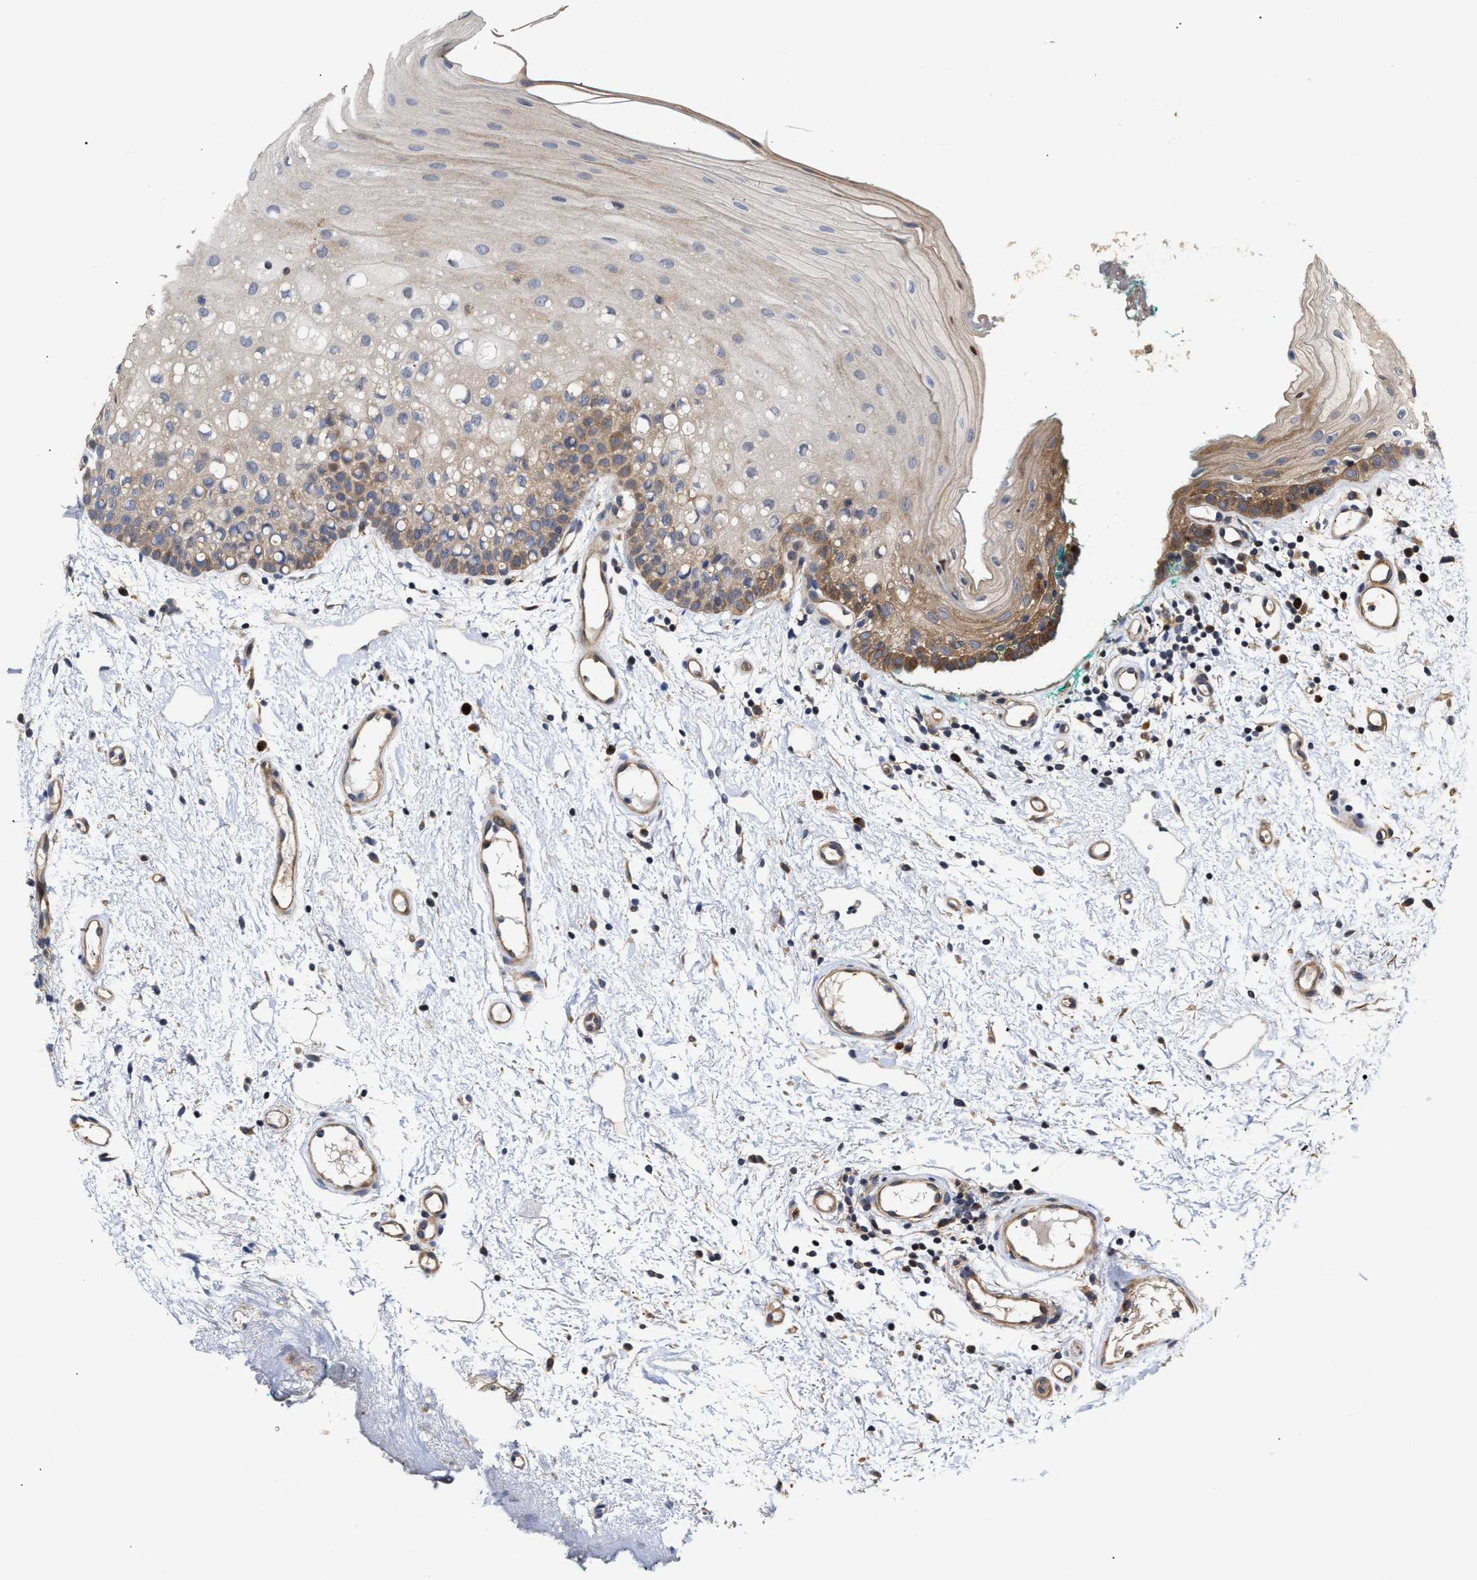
{"staining": {"intensity": "strong", "quantity": "25%-75%", "location": "cytoplasmic/membranous"}, "tissue": "oral mucosa", "cell_type": "Squamous epithelial cells", "image_type": "normal", "snomed": [{"axis": "morphology", "description": "Normal tissue, NOS"}, {"axis": "morphology", "description": "Squamous cell carcinoma, NOS"}, {"axis": "topography", "description": "Oral tissue"}, {"axis": "topography", "description": "Salivary gland"}, {"axis": "topography", "description": "Head-Neck"}], "caption": "The immunohistochemical stain highlights strong cytoplasmic/membranous expression in squamous epithelial cells of normal oral mucosa.", "gene": "CLIP2", "patient": {"sex": "female", "age": 62}}